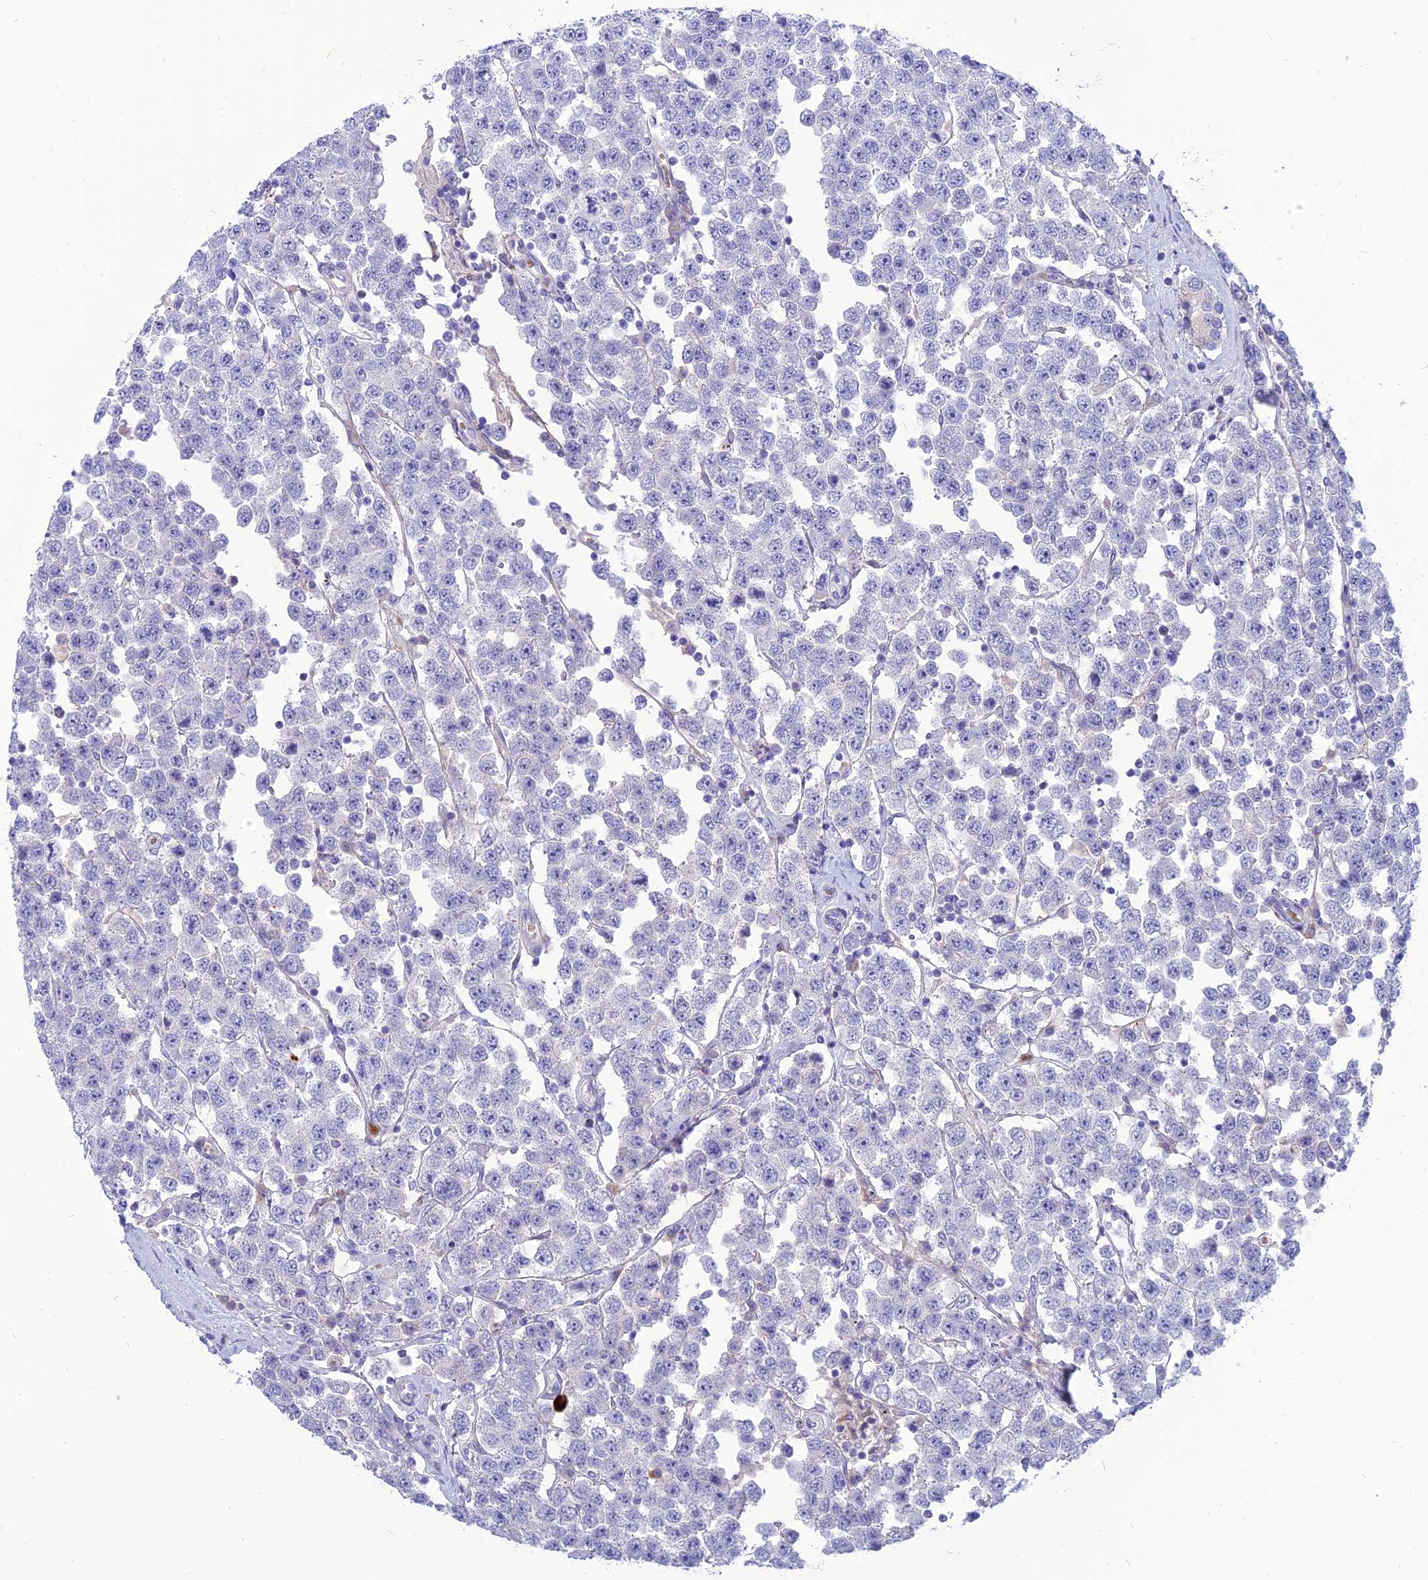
{"staining": {"intensity": "negative", "quantity": "none", "location": "none"}, "tissue": "testis cancer", "cell_type": "Tumor cells", "image_type": "cancer", "snomed": [{"axis": "morphology", "description": "Seminoma, NOS"}, {"axis": "topography", "description": "Testis"}], "caption": "Tumor cells show no significant protein expression in seminoma (testis).", "gene": "MBD3L1", "patient": {"sex": "male", "age": 28}}